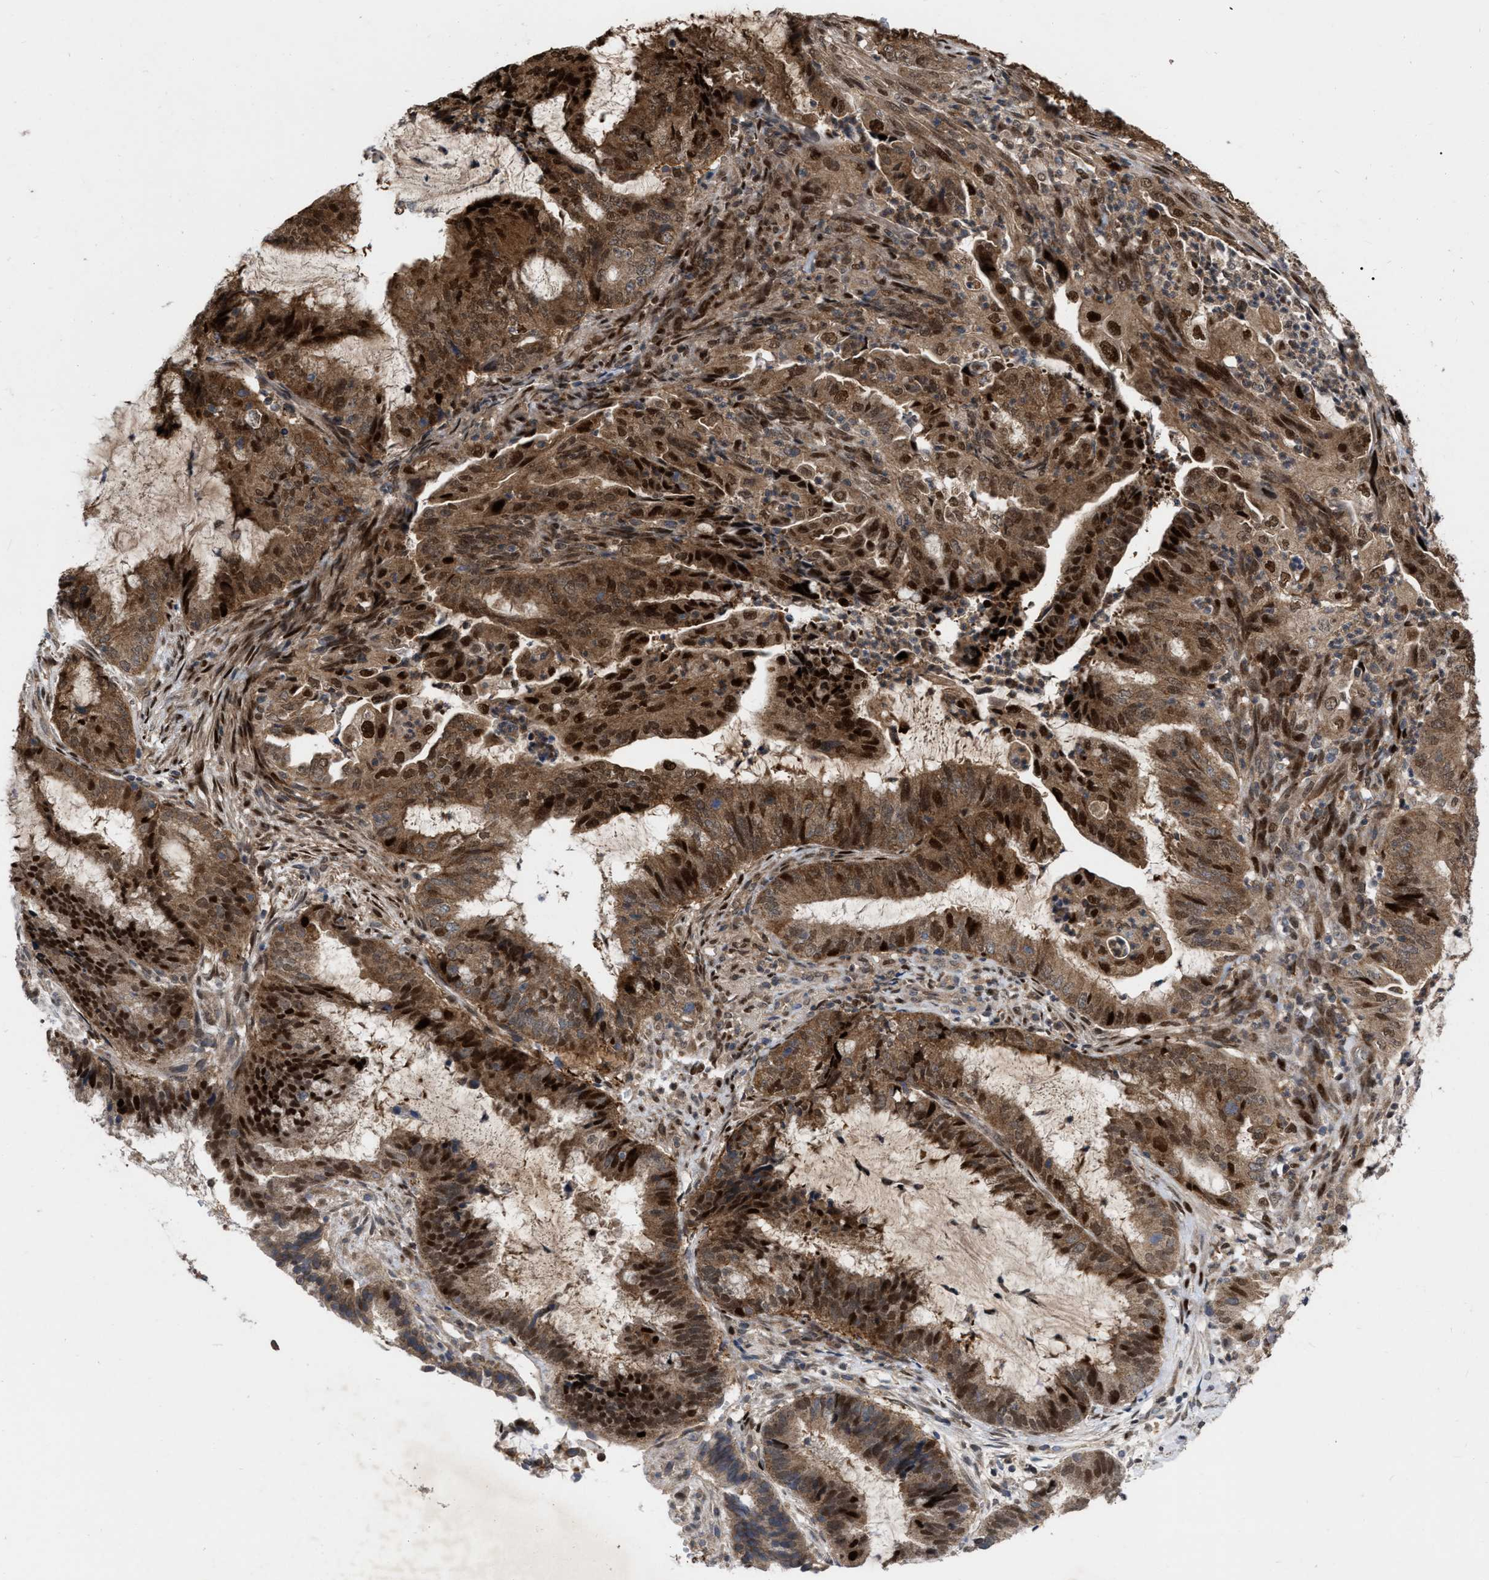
{"staining": {"intensity": "strong", "quantity": "25%-75%", "location": "cytoplasmic/membranous,nuclear"}, "tissue": "endometrial cancer", "cell_type": "Tumor cells", "image_type": "cancer", "snomed": [{"axis": "morphology", "description": "Adenocarcinoma, NOS"}, {"axis": "topography", "description": "Endometrium"}], "caption": "Tumor cells exhibit high levels of strong cytoplasmic/membranous and nuclear staining in about 25%-75% of cells in endometrial cancer.", "gene": "MDM4", "patient": {"sex": "female", "age": 51}}